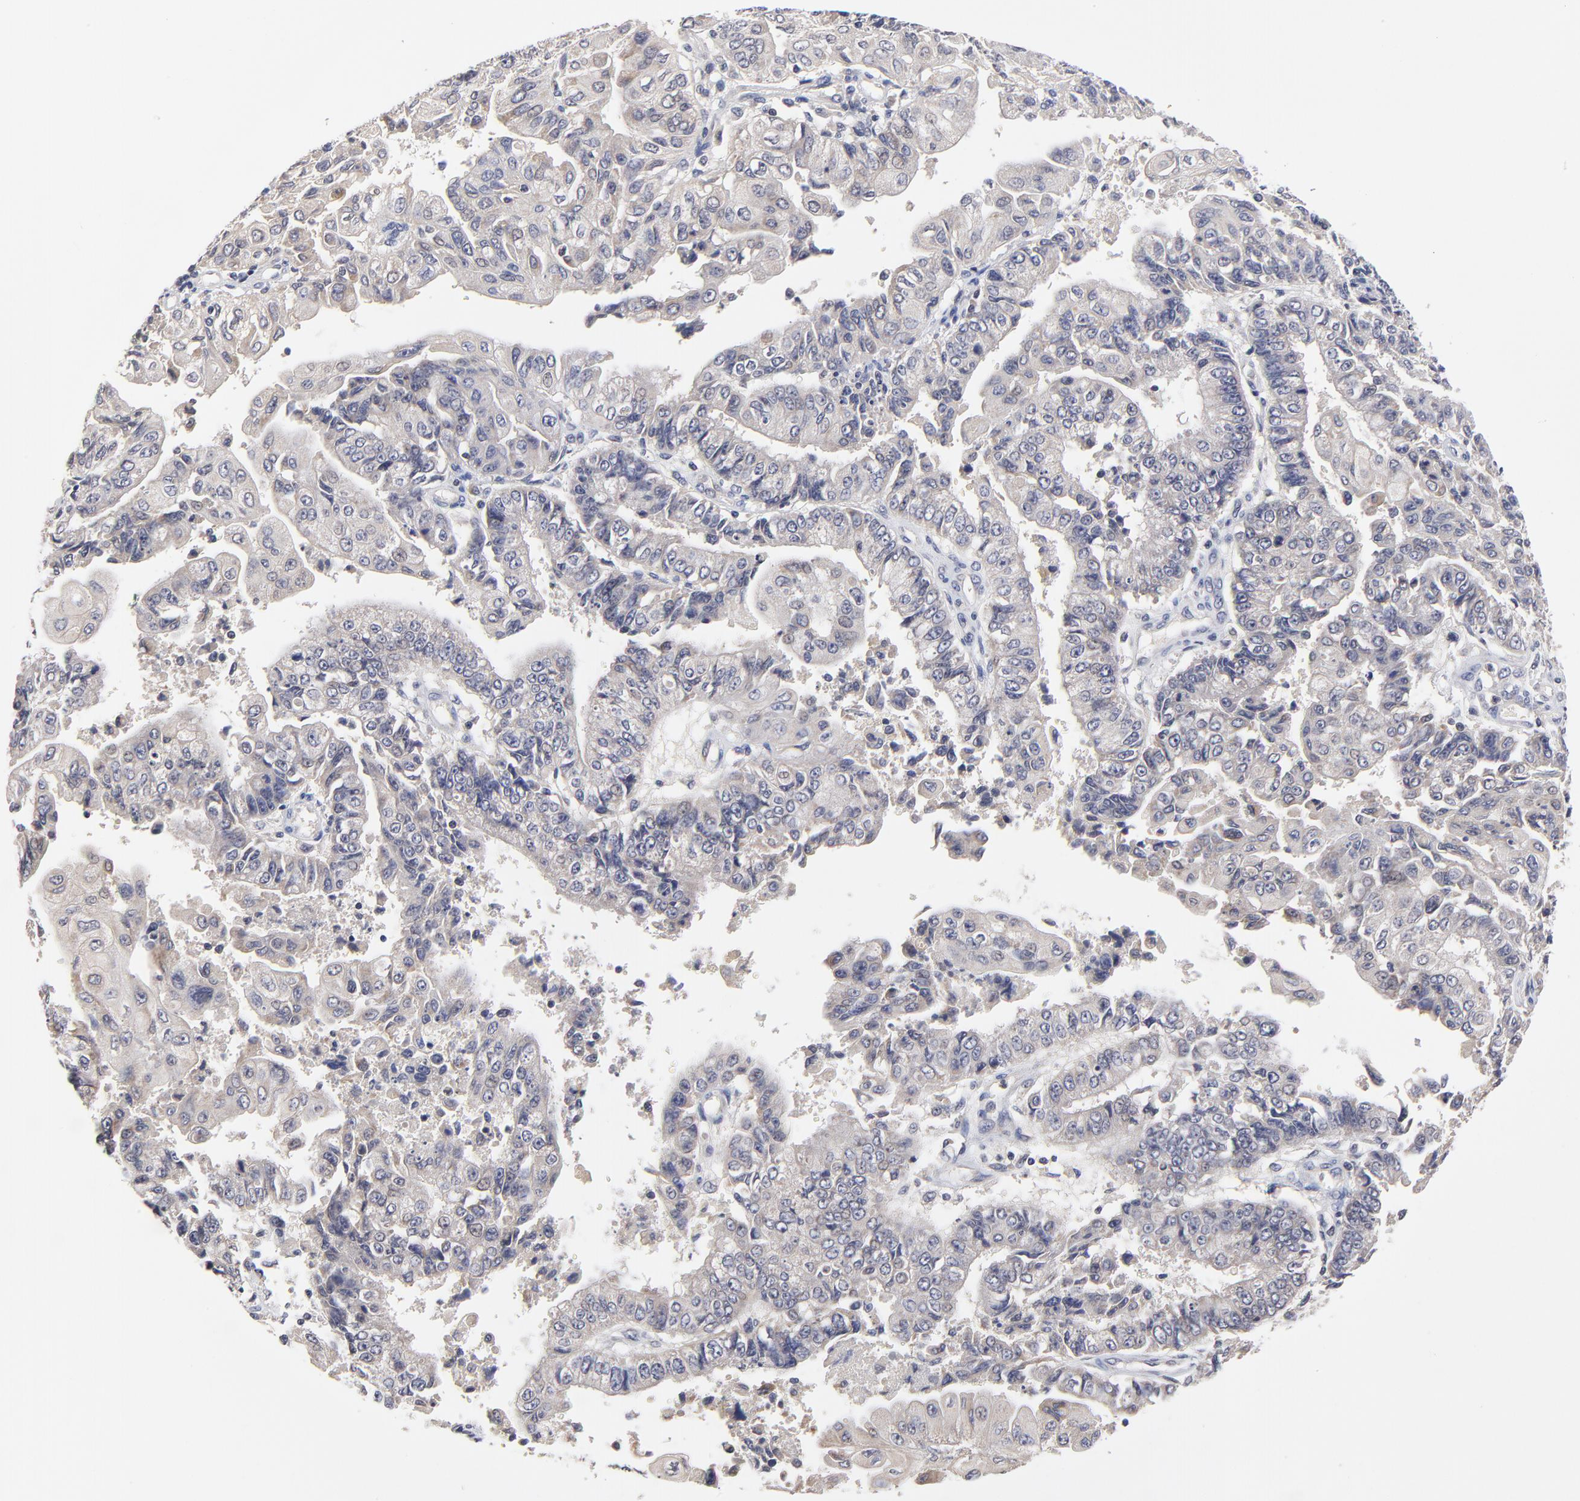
{"staining": {"intensity": "weak", "quantity": ">75%", "location": "cytoplasmic/membranous"}, "tissue": "endometrial cancer", "cell_type": "Tumor cells", "image_type": "cancer", "snomed": [{"axis": "morphology", "description": "Adenocarcinoma, NOS"}, {"axis": "topography", "description": "Endometrium"}], "caption": "A histopathology image of human endometrial cancer (adenocarcinoma) stained for a protein demonstrates weak cytoplasmic/membranous brown staining in tumor cells.", "gene": "PCMT1", "patient": {"sex": "female", "age": 75}}